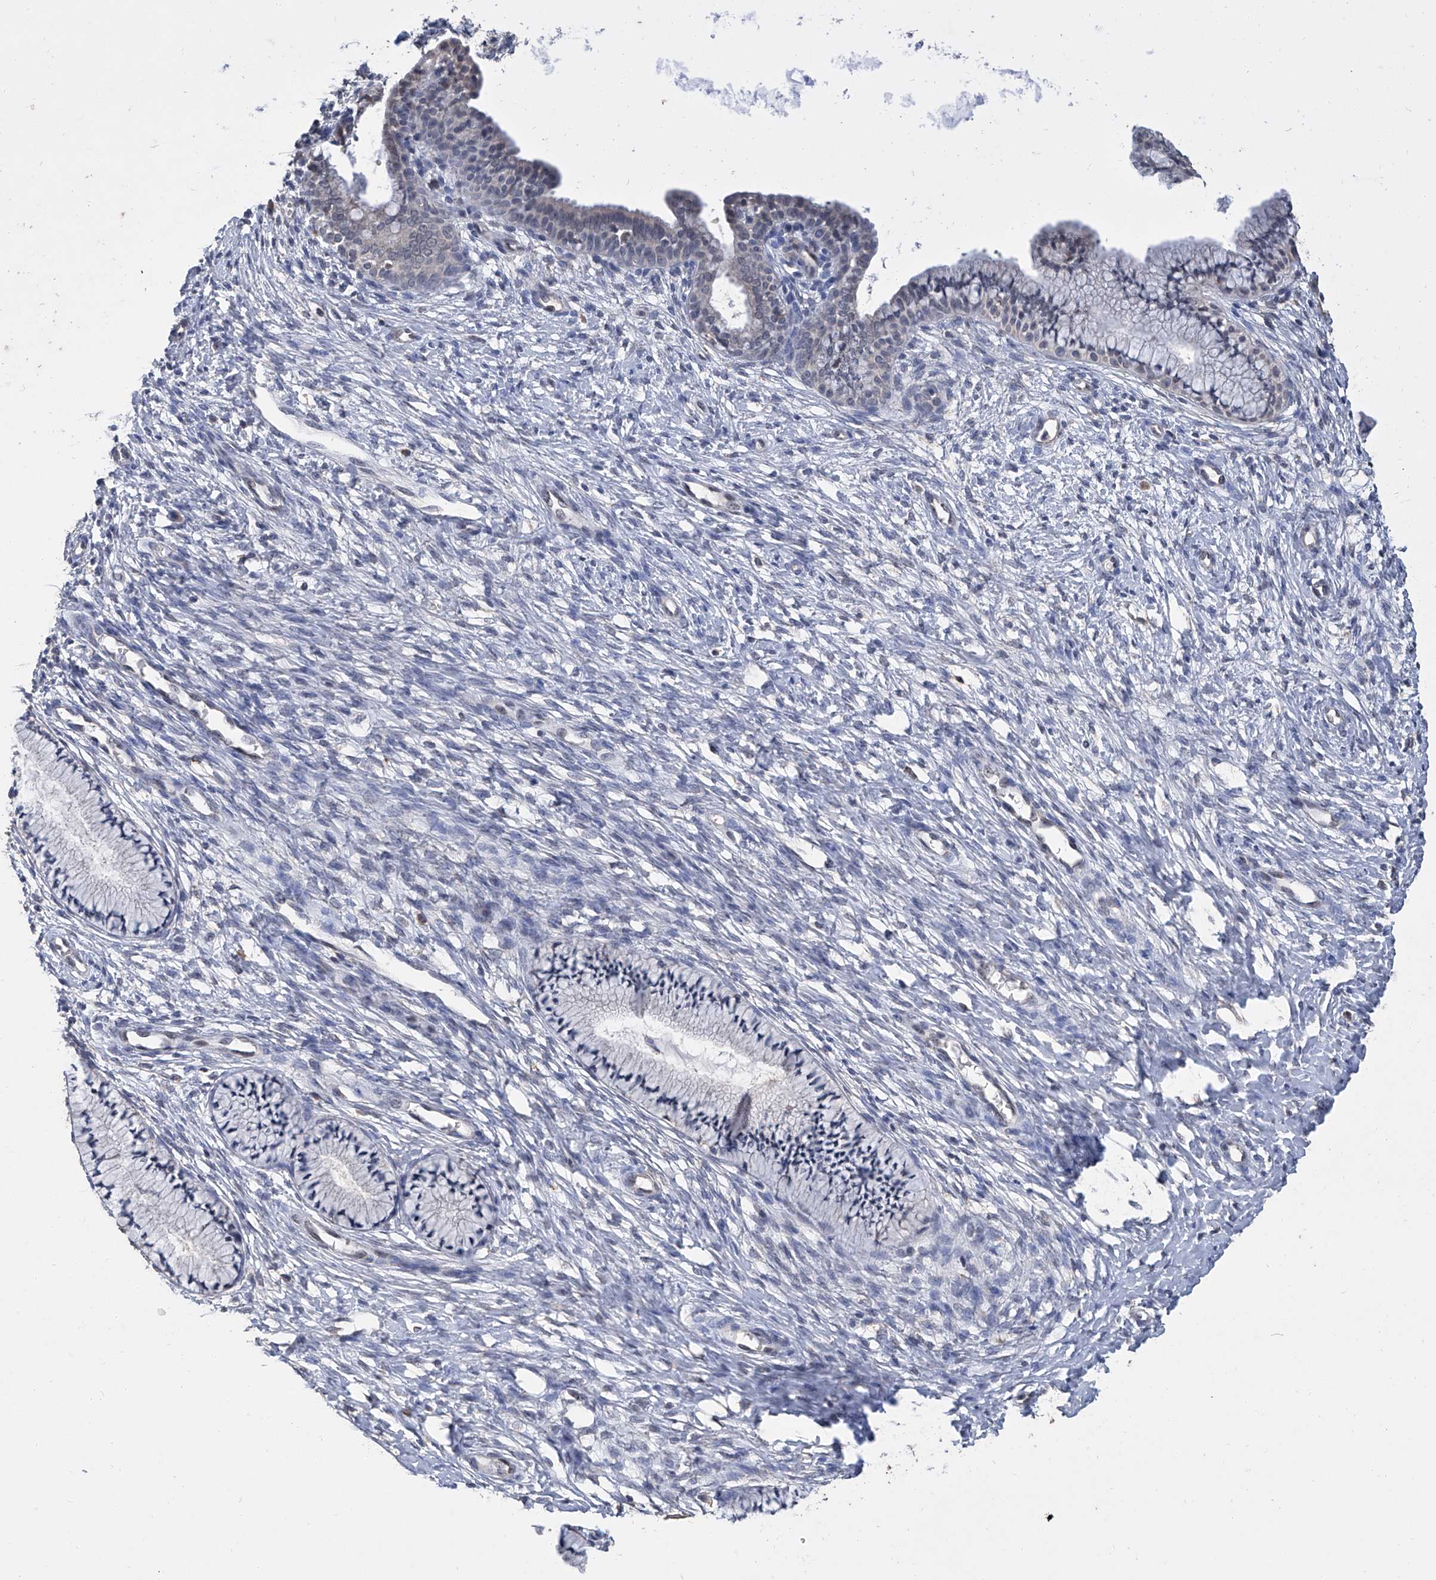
{"staining": {"intensity": "negative", "quantity": "none", "location": "none"}, "tissue": "cervix", "cell_type": "Glandular cells", "image_type": "normal", "snomed": [{"axis": "morphology", "description": "Normal tissue, NOS"}, {"axis": "topography", "description": "Cervix"}], "caption": "IHC of benign human cervix displays no staining in glandular cells.", "gene": "GPT", "patient": {"sex": "female", "age": 36}}